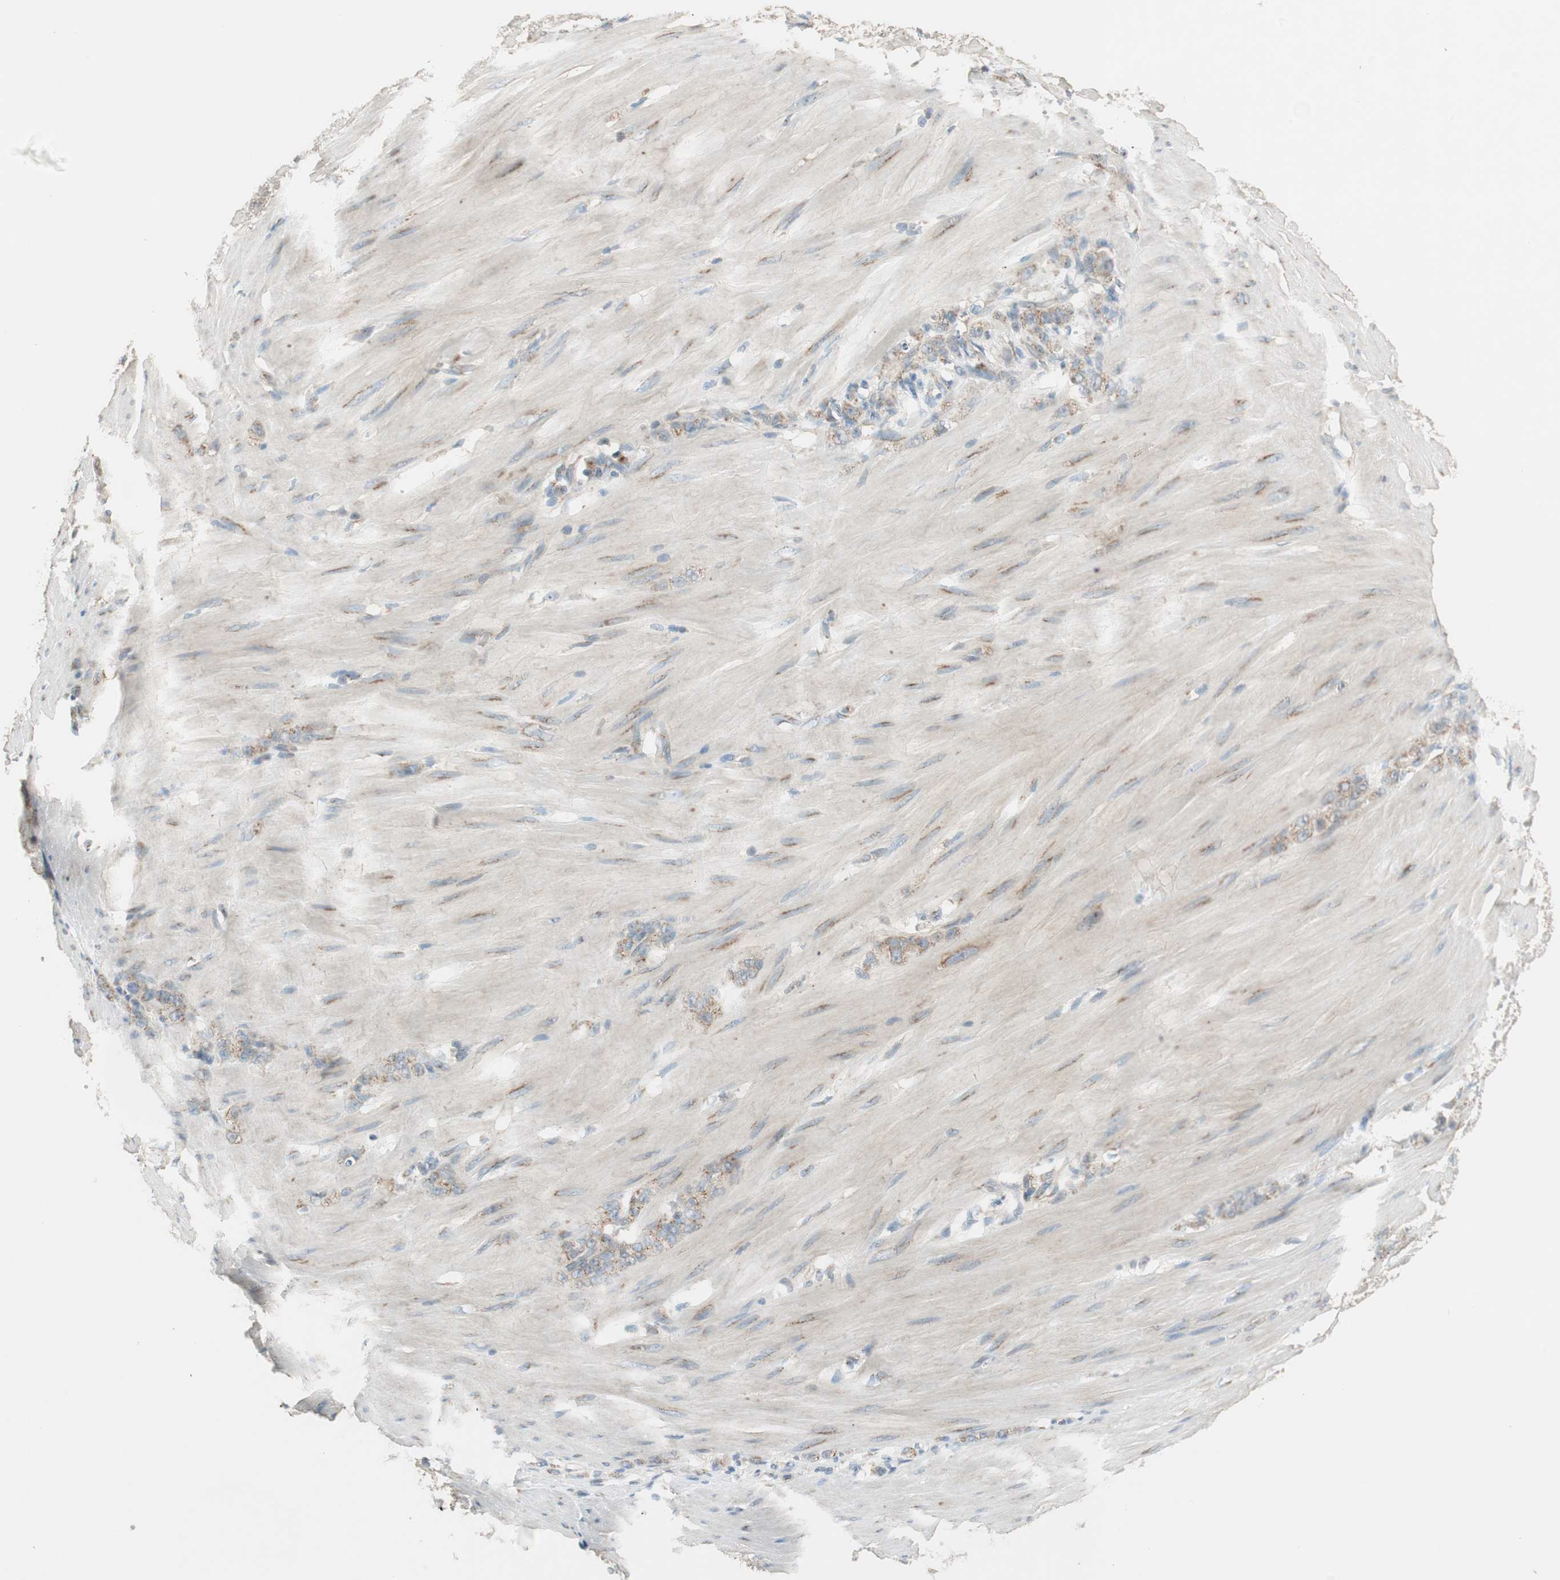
{"staining": {"intensity": "moderate", "quantity": "25%-75%", "location": "cytoplasmic/membranous"}, "tissue": "stomach cancer", "cell_type": "Tumor cells", "image_type": "cancer", "snomed": [{"axis": "morphology", "description": "Adenocarcinoma, NOS"}, {"axis": "topography", "description": "Stomach"}], "caption": "DAB (3,3'-diaminobenzidine) immunohistochemical staining of human adenocarcinoma (stomach) demonstrates moderate cytoplasmic/membranous protein expression in about 25%-75% of tumor cells. The staining was performed using DAB to visualize the protein expression in brown, while the nuclei were stained in blue with hematoxylin (Magnification: 20x).", "gene": "SEC16A", "patient": {"sex": "male", "age": 82}}